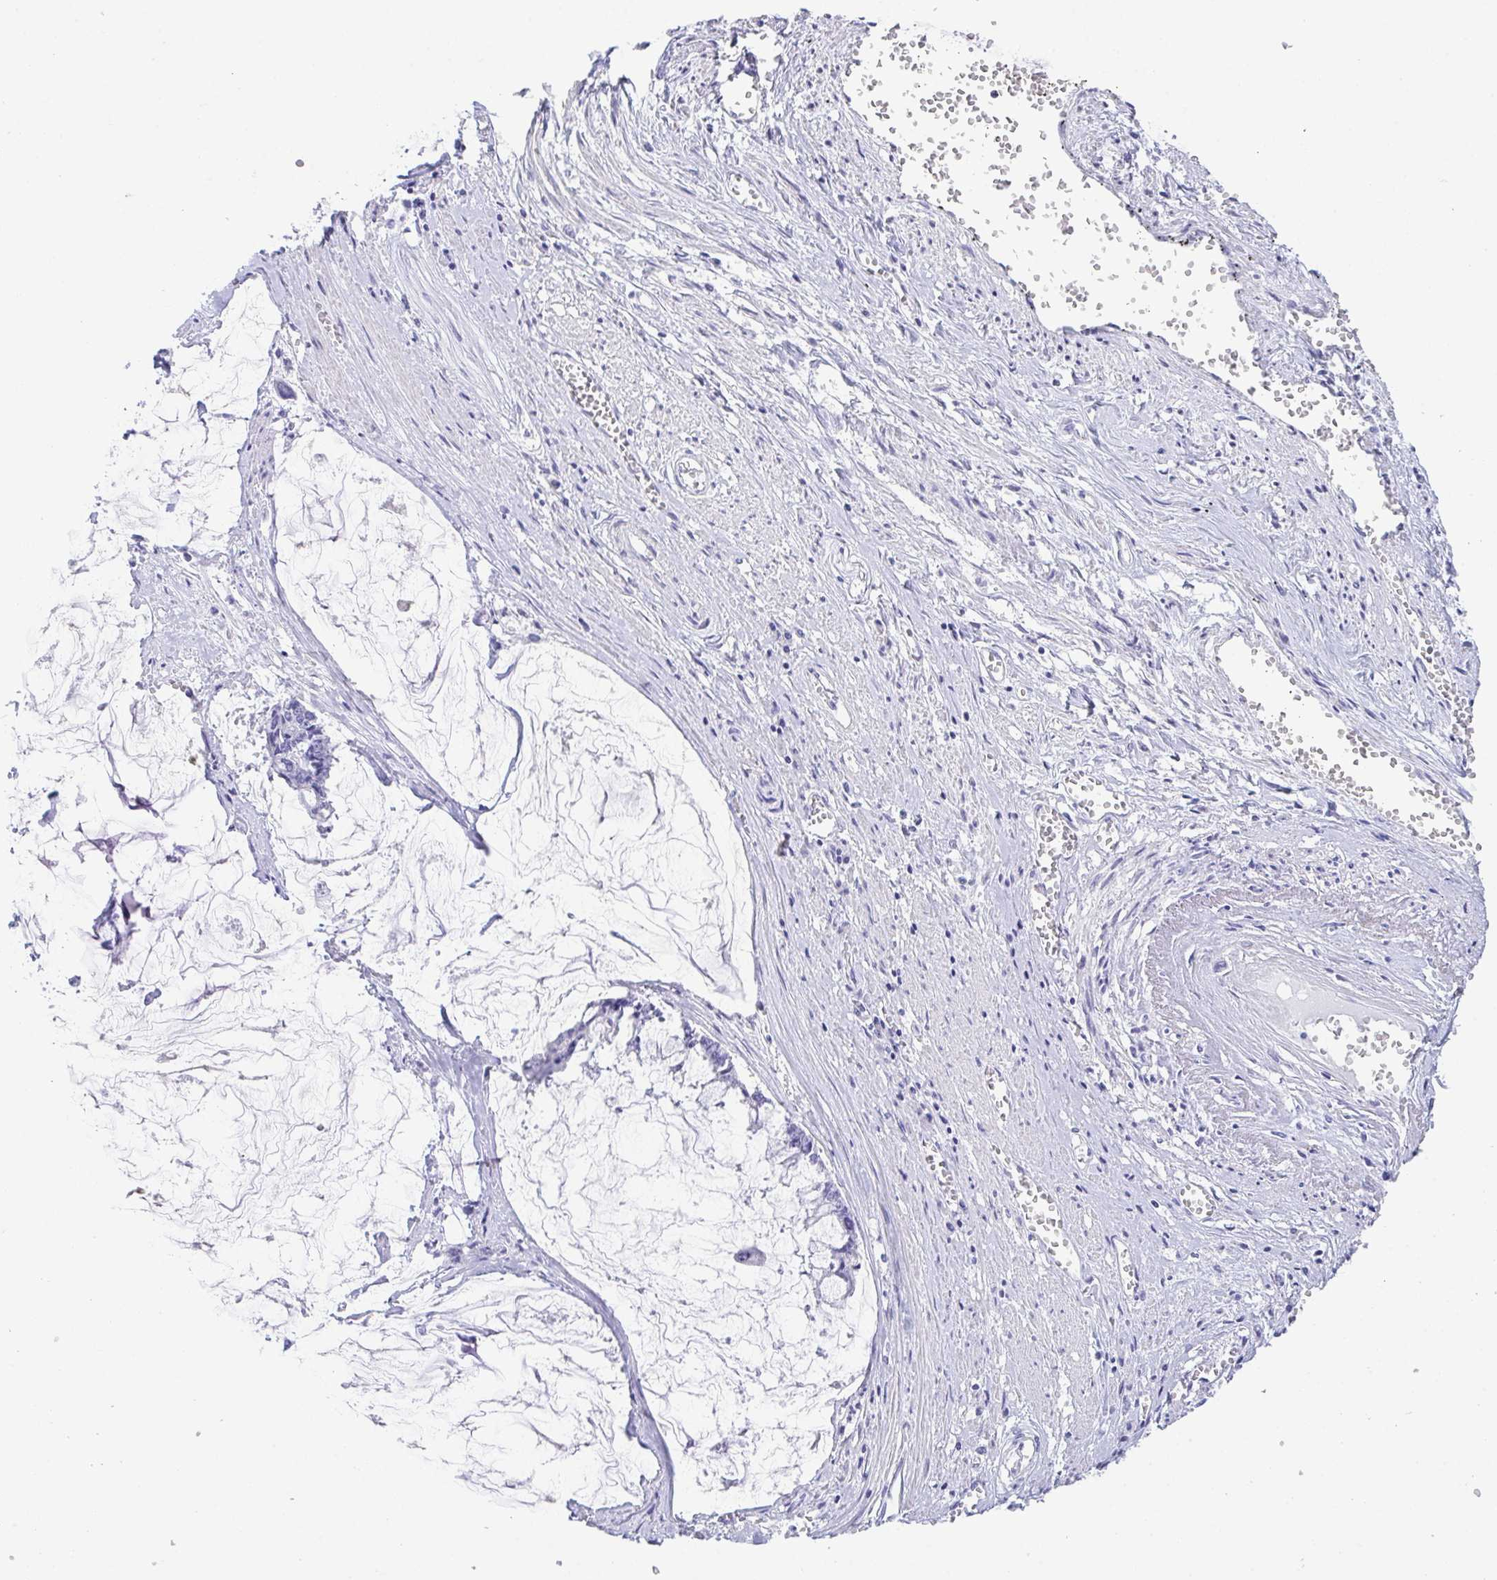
{"staining": {"intensity": "negative", "quantity": "none", "location": "none"}, "tissue": "ovarian cancer", "cell_type": "Tumor cells", "image_type": "cancer", "snomed": [{"axis": "morphology", "description": "Cystadenocarcinoma, mucinous, NOS"}, {"axis": "topography", "description": "Ovary"}], "caption": "Immunohistochemistry photomicrograph of neoplastic tissue: ovarian cancer stained with DAB reveals no significant protein positivity in tumor cells. Brightfield microscopy of IHC stained with DAB (brown) and hematoxylin (blue), captured at high magnification.", "gene": "TMEM106B", "patient": {"sex": "female", "age": 90}}